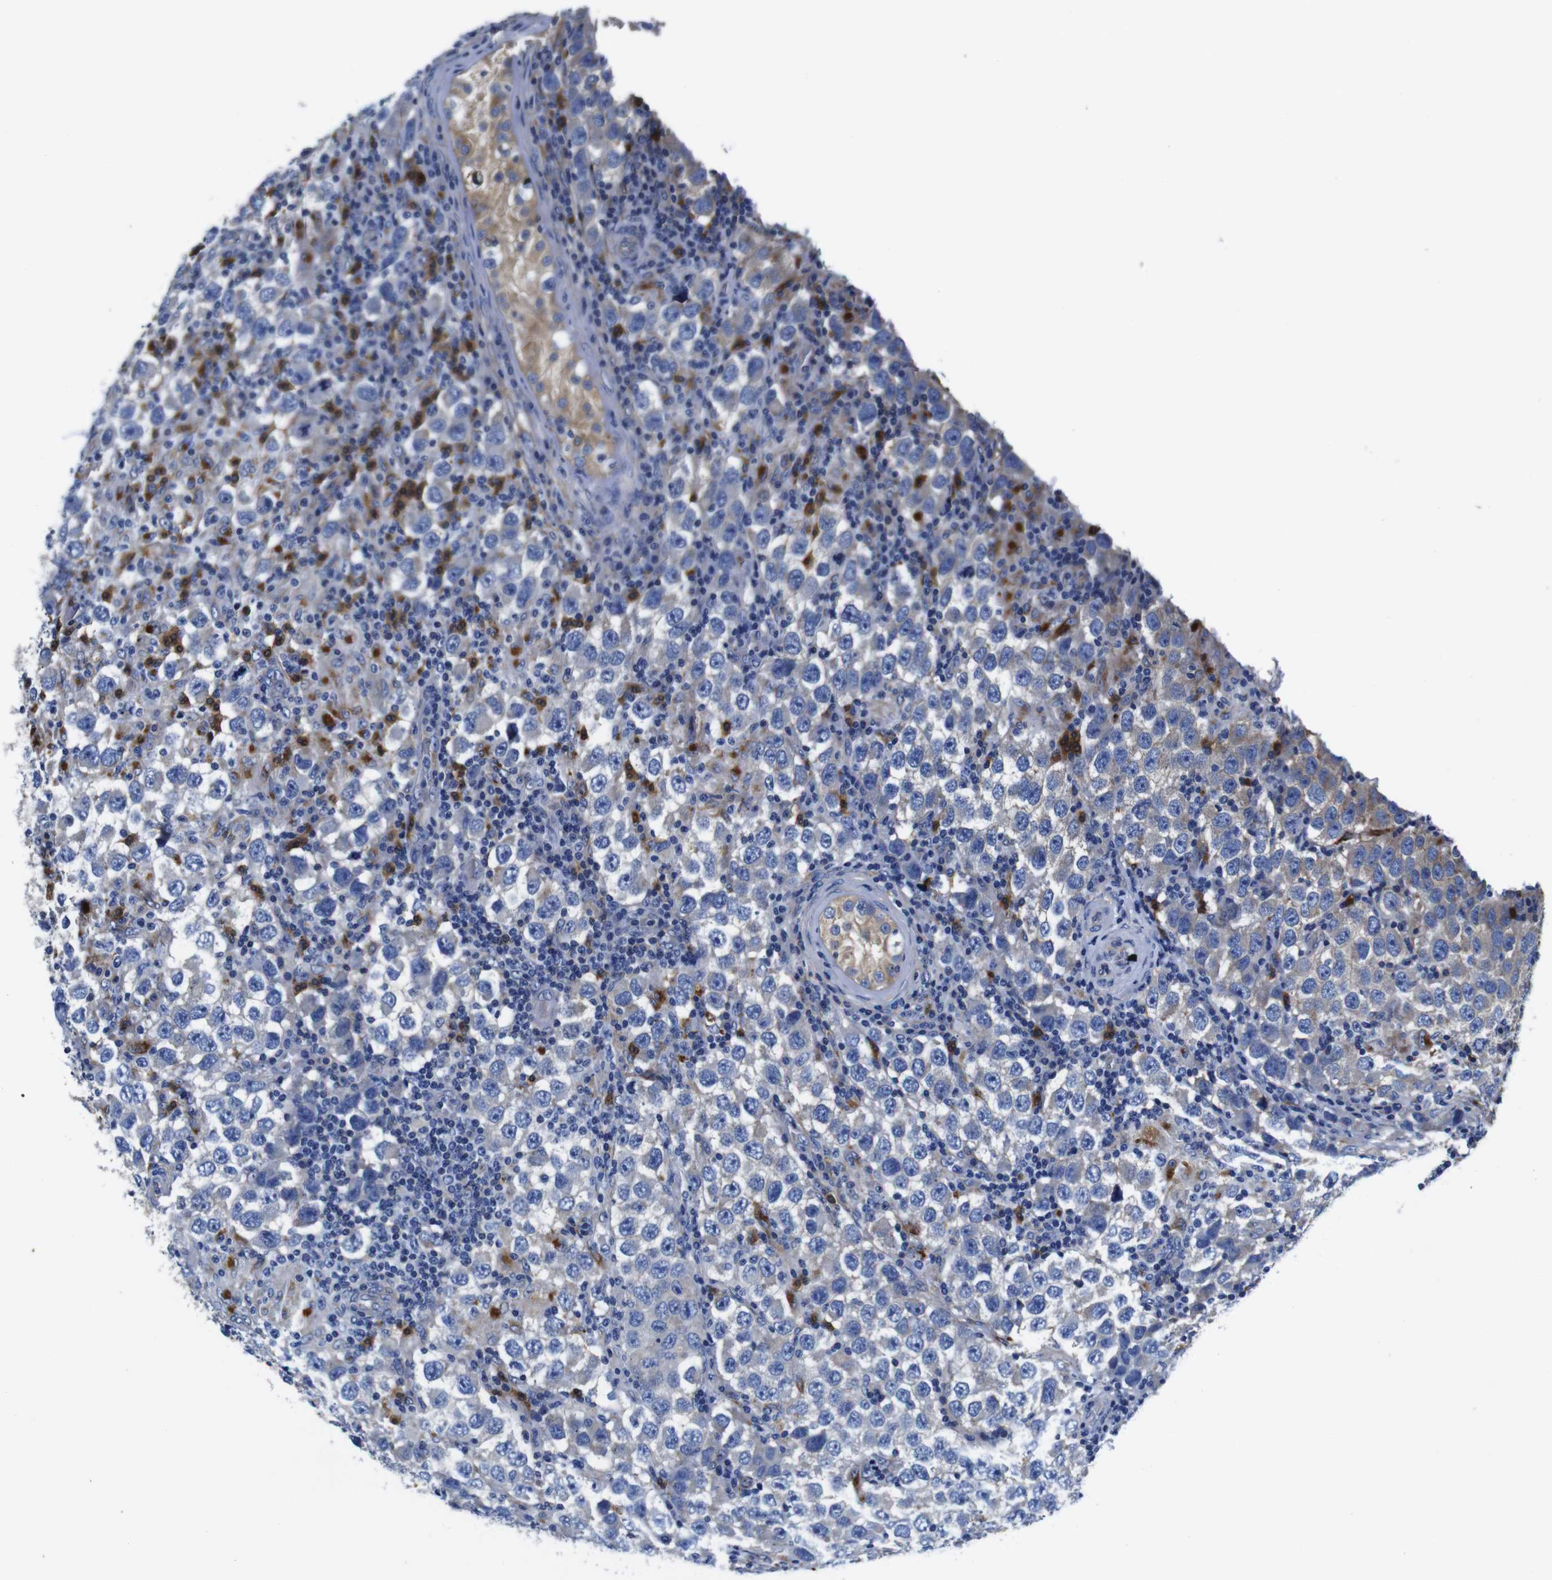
{"staining": {"intensity": "negative", "quantity": "none", "location": "none"}, "tissue": "testis cancer", "cell_type": "Tumor cells", "image_type": "cancer", "snomed": [{"axis": "morphology", "description": "Carcinoma, Embryonal, NOS"}, {"axis": "topography", "description": "Testis"}], "caption": "Tumor cells show no significant protein staining in embryonal carcinoma (testis).", "gene": "GIMAP2", "patient": {"sex": "male", "age": 21}}